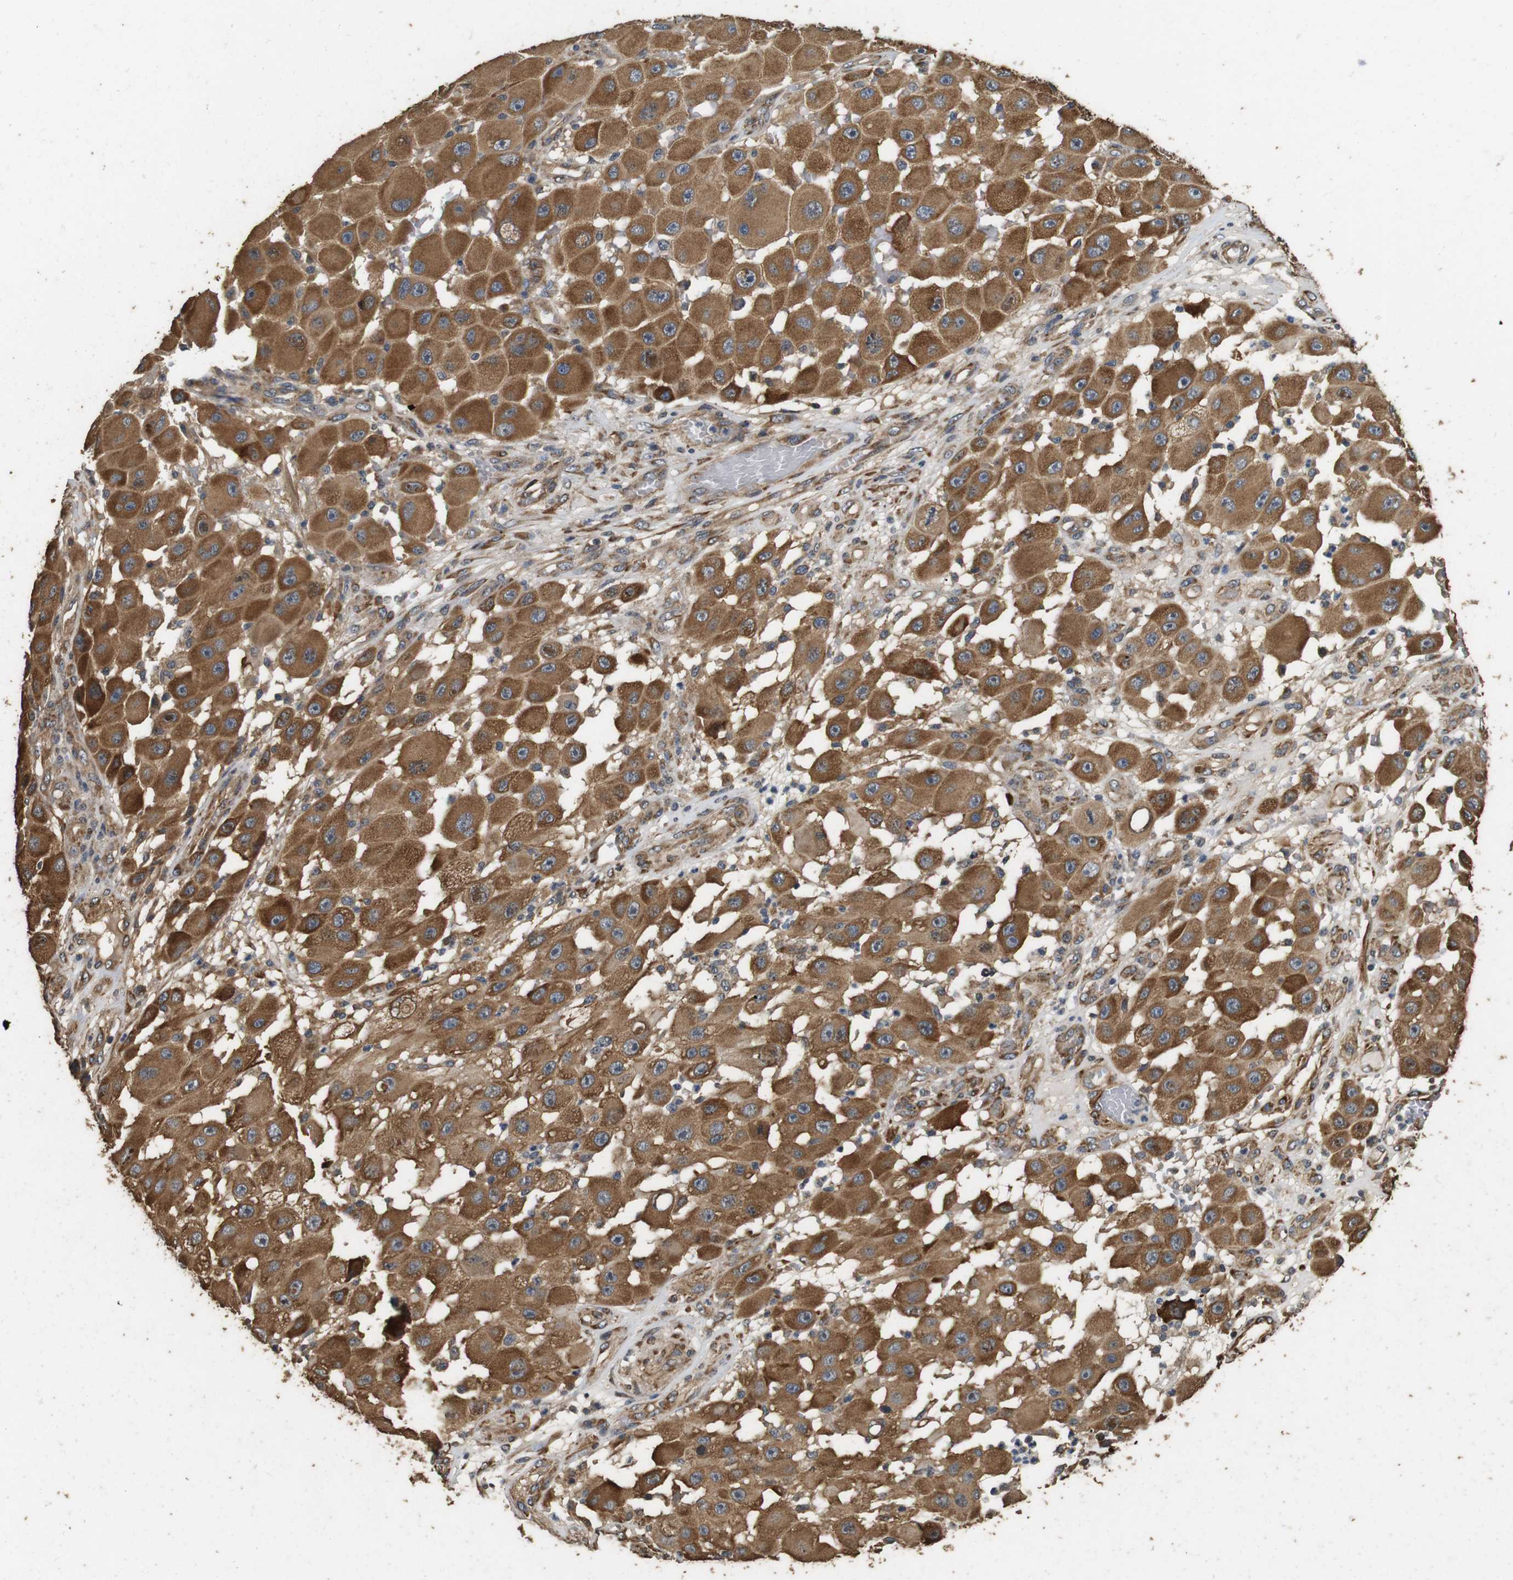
{"staining": {"intensity": "moderate", "quantity": ">75%", "location": "cytoplasmic/membranous"}, "tissue": "melanoma", "cell_type": "Tumor cells", "image_type": "cancer", "snomed": [{"axis": "morphology", "description": "Malignant melanoma, NOS"}, {"axis": "topography", "description": "Skin"}], "caption": "Malignant melanoma stained with a protein marker shows moderate staining in tumor cells.", "gene": "CNPY4", "patient": {"sex": "female", "age": 81}}